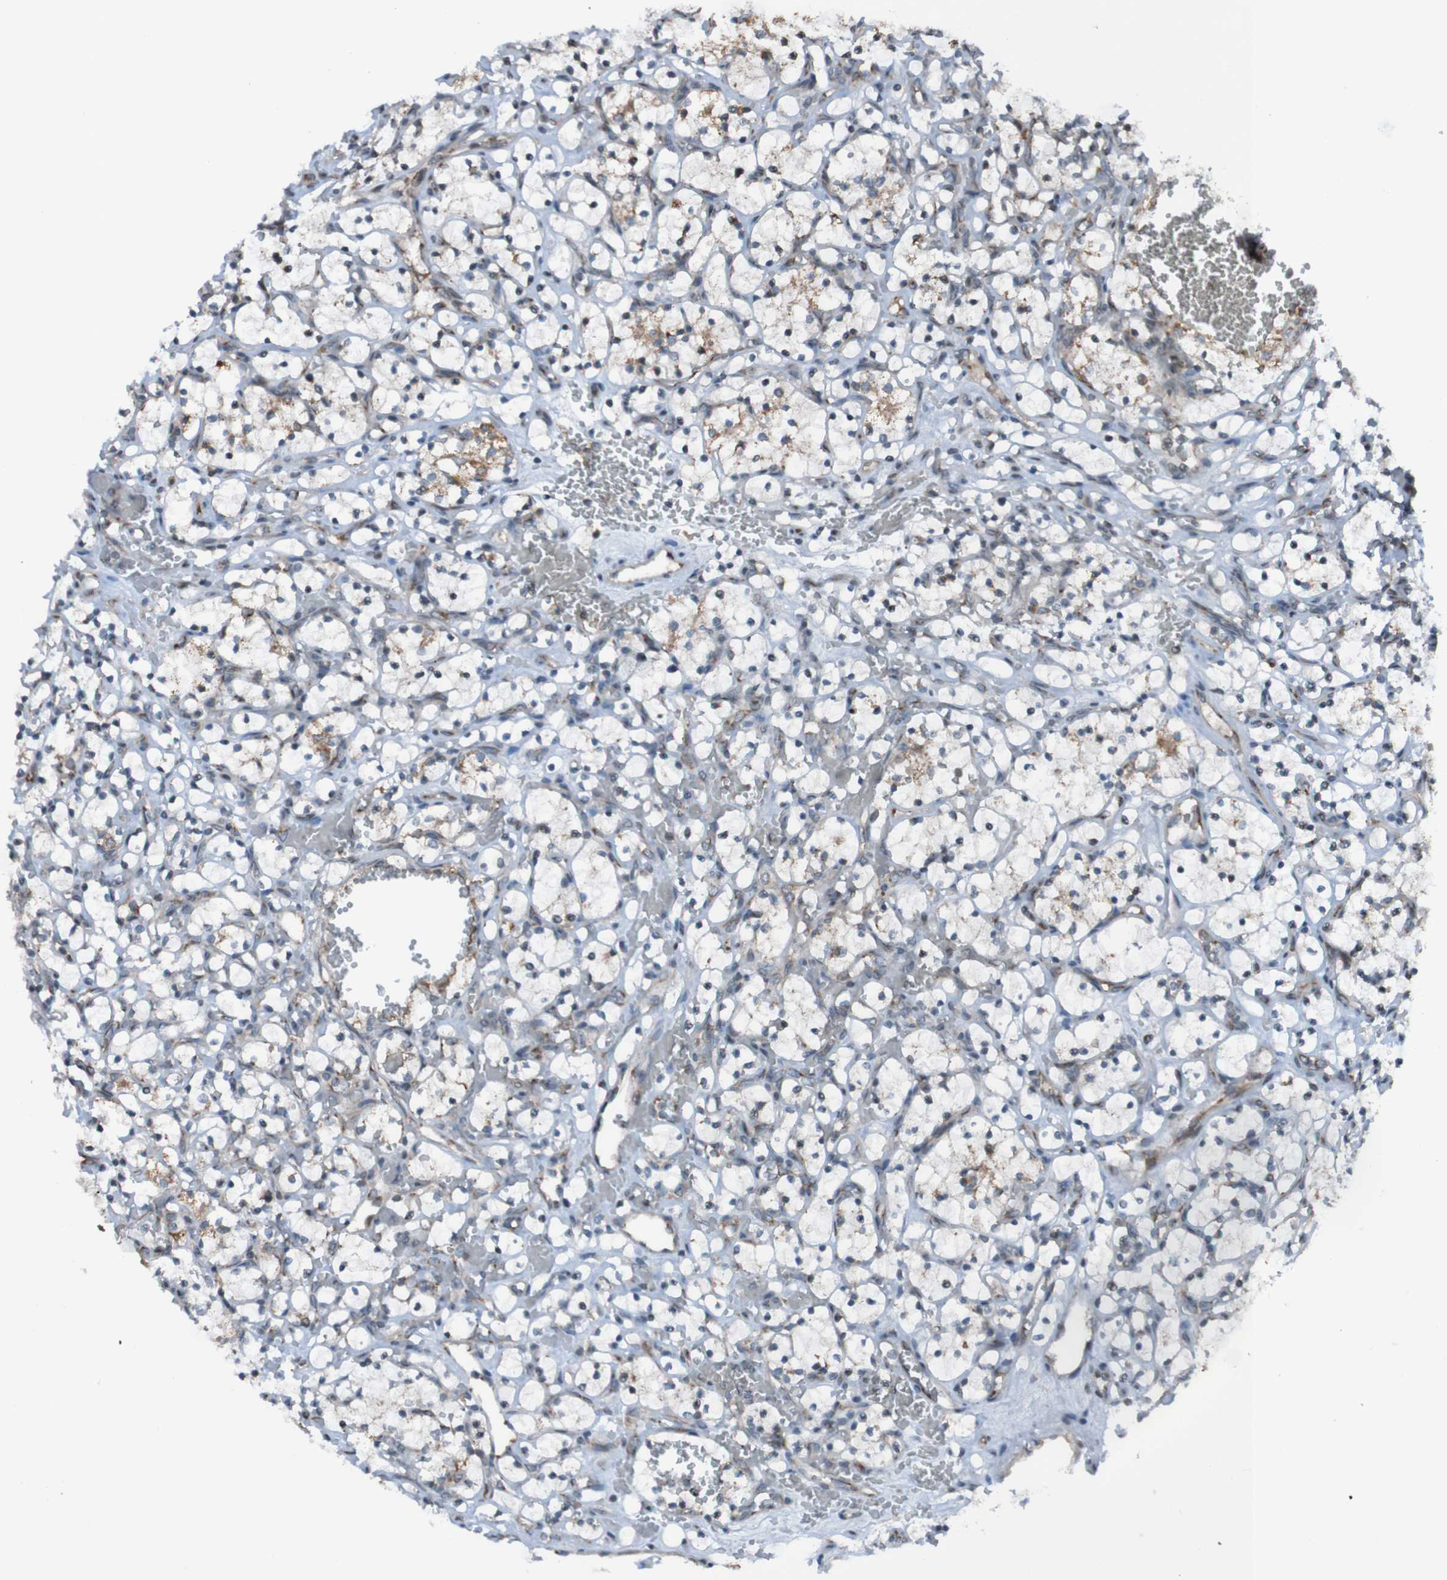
{"staining": {"intensity": "weak", "quantity": "<25%", "location": "cytoplasmic/membranous"}, "tissue": "renal cancer", "cell_type": "Tumor cells", "image_type": "cancer", "snomed": [{"axis": "morphology", "description": "Adenocarcinoma, NOS"}, {"axis": "topography", "description": "Kidney"}], "caption": "Immunohistochemical staining of human renal adenocarcinoma demonstrates no significant staining in tumor cells.", "gene": "UNG", "patient": {"sex": "female", "age": 69}}